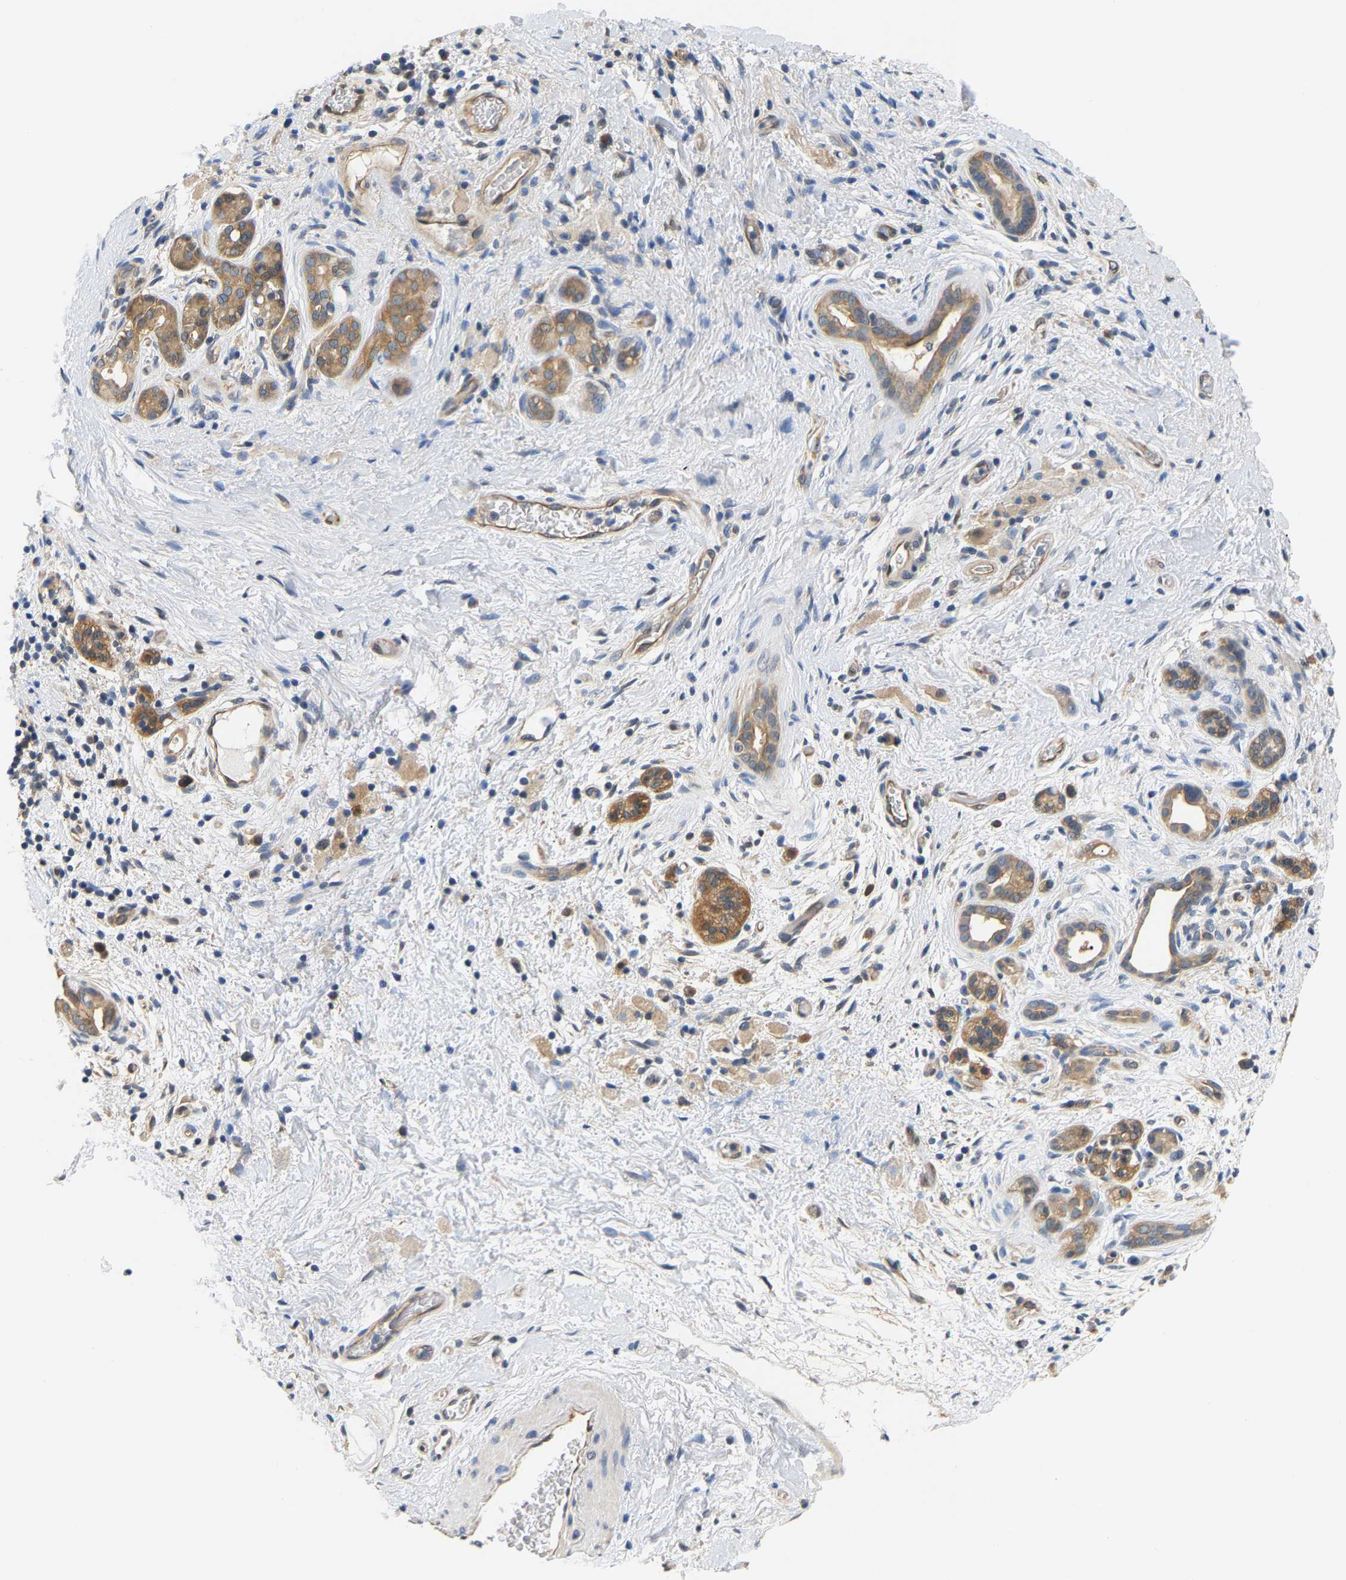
{"staining": {"intensity": "moderate", "quantity": ">75%", "location": "cytoplasmic/membranous"}, "tissue": "pancreatic cancer", "cell_type": "Tumor cells", "image_type": "cancer", "snomed": [{"axis": "morphology", "description": "Adenocarcinoma, NOS"}, {"axis": "topography", "description": "Pancreas"}], "caption": "A micrograph of pancreatic adenocarcinoma stained for a protein shows moderate cytoplasmic/membranous brown staining in tumor cells.", "gene": "ARHGEF12", "patient": {"sex": "male", "age": 55}}